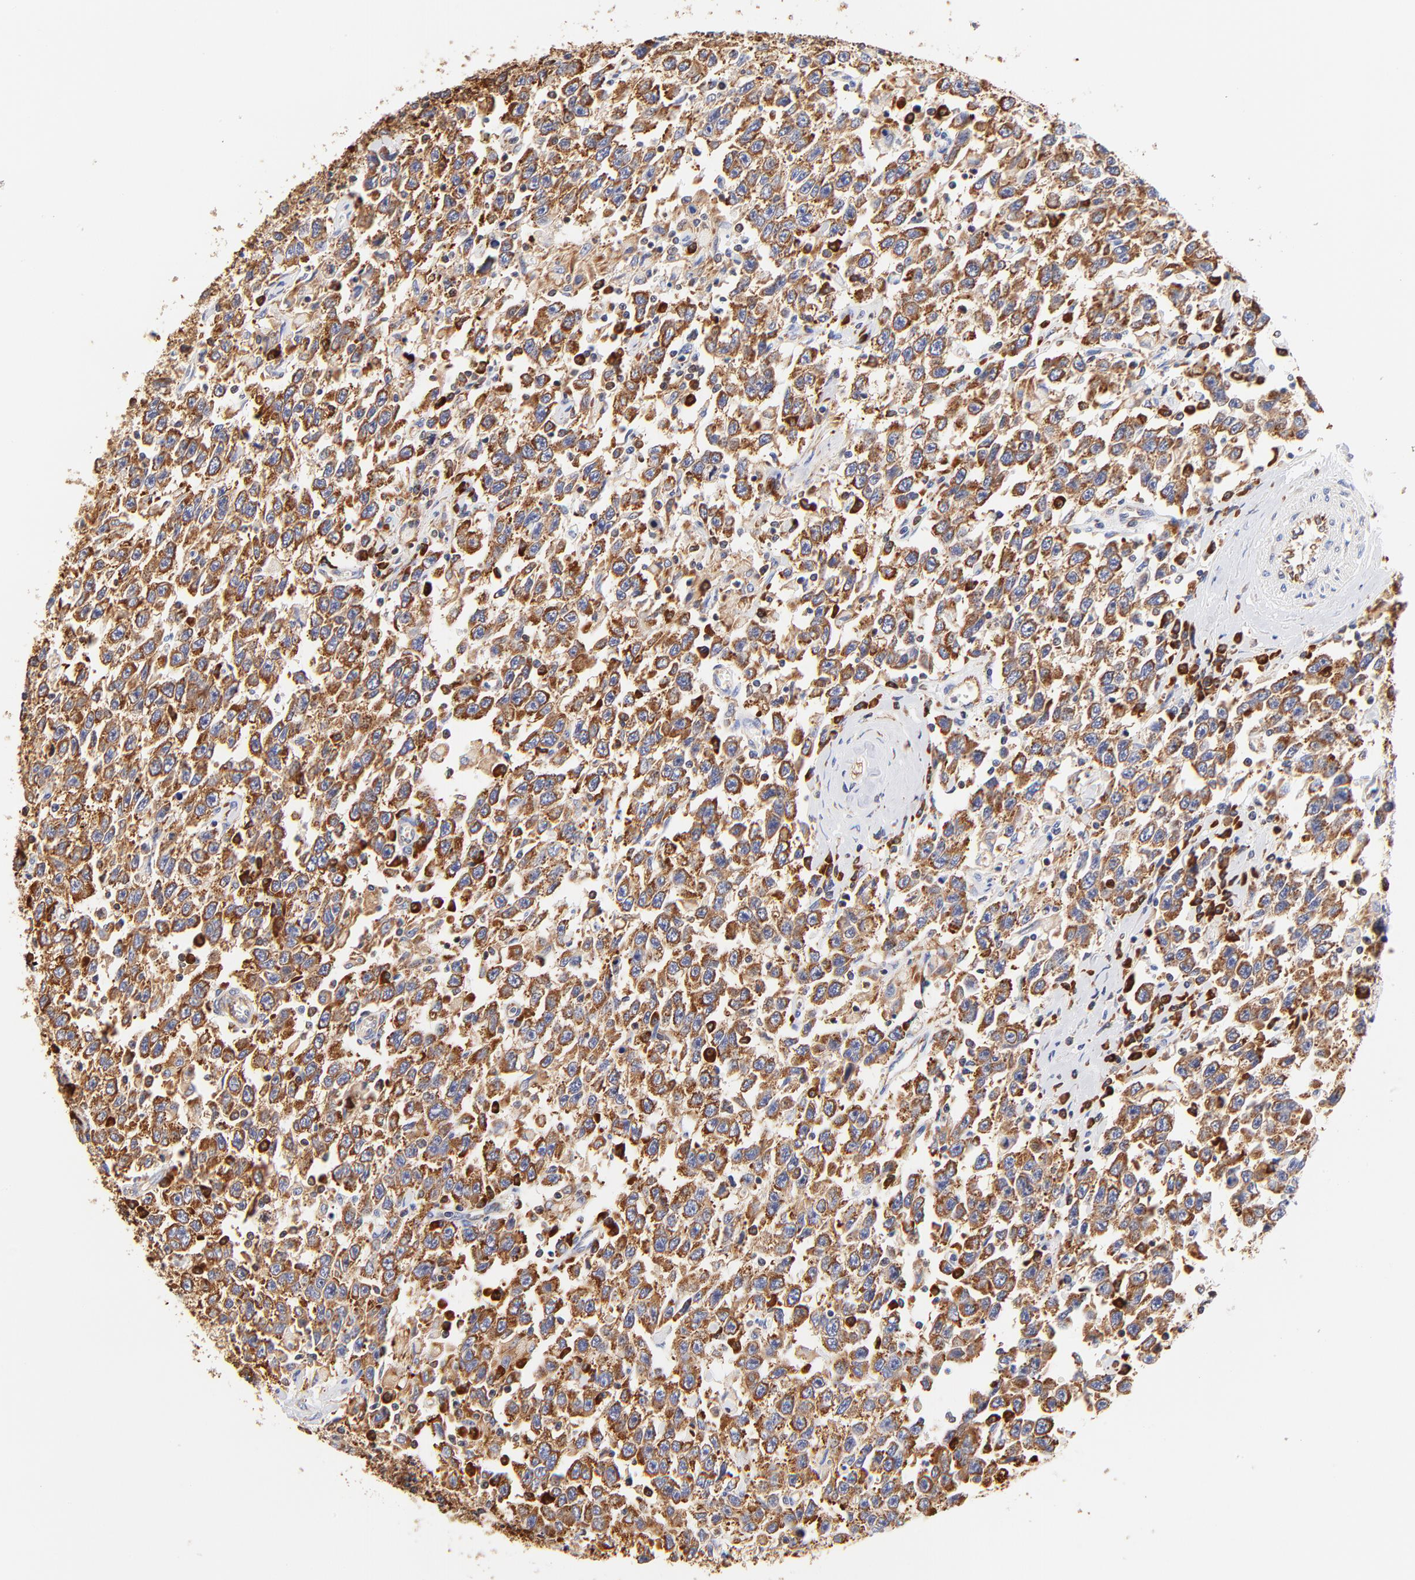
{"staining": {"intensity": "moderate", "quantity": ">75%", "location": "cytoplasmic/membranous"}, "tissue": "testis cancer", "cell_type": "Tumor cells", "image_type": "cancer", "snomed": [{"axis": "morphology", "description": "Seminoma, NOS"}, {"axis": "topography", "description": "Testis"}], "caption": "Immunohistochemistry micrograph of neoplastic tissue: seminoma (testis) stained using immunohistochemistry displays medium levels of moderate protein expression localized specifically in the cytoplasmic/membranous of tumor cells, appearing as a cytoplasmic/membranous brown color.", "gene": "RPL27", "patient": {"sex": "male", "age": 41}}